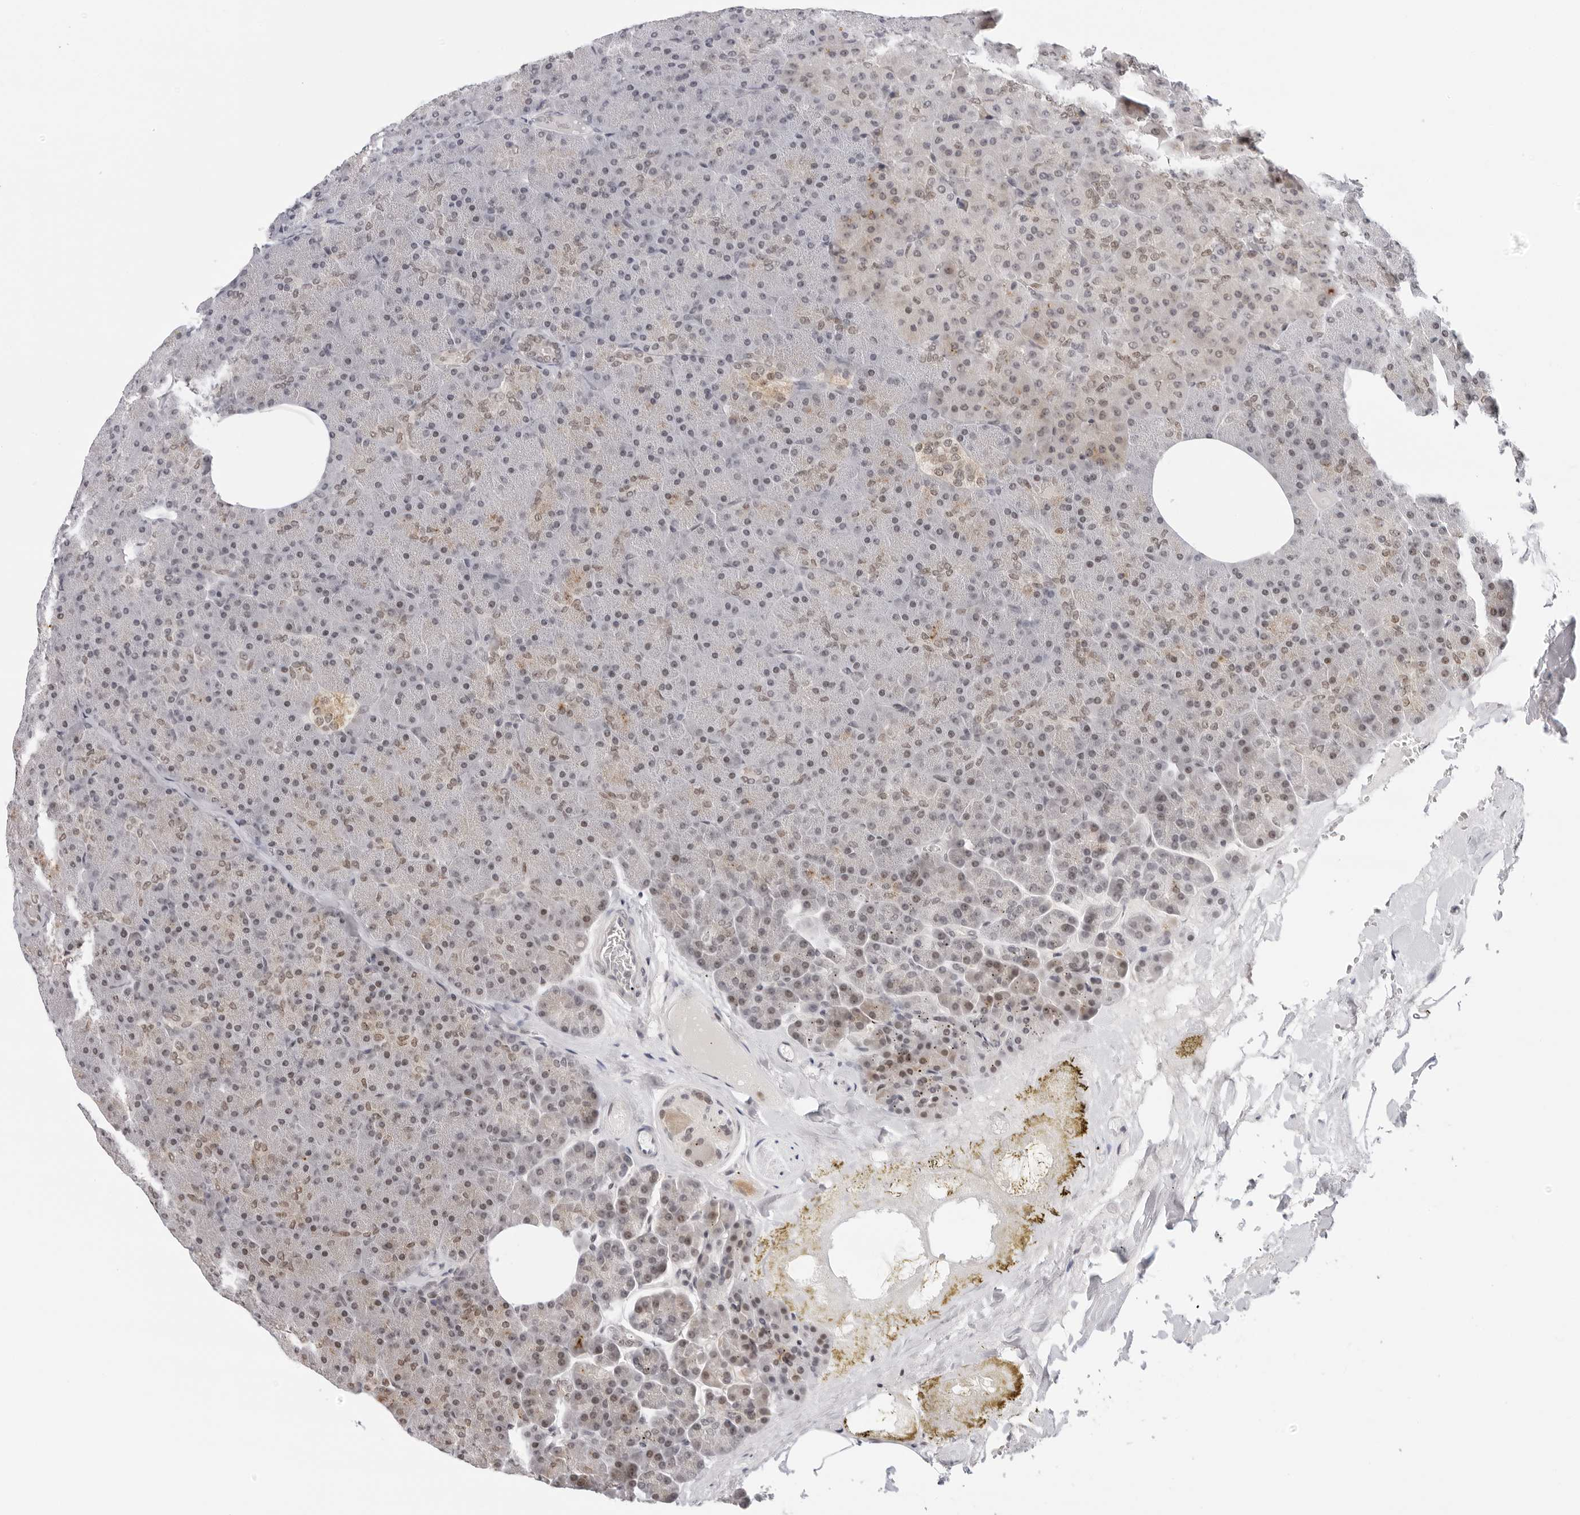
{"staining": {"intensity": "moderate", "quantity": "<25%", "location": "nuclear"}, "tissue": "pancreas", "cell_type": "Exocrine glandular cells", "image_type": "normal", "snomed": [{"axis": "morphology", "description": "Normal tissue, NOS"}, {"axis": "topography", "description": "Pancreas"}], "caption": "Immunohistochemistry image of benign human pancreas stained for a protein (brown), which demonstrates low levels of moderate nuclear staining in about <25% of exocrine glandular cells.", "gene": "MSH6", "patient": {"sex": "female", "age": 35}}